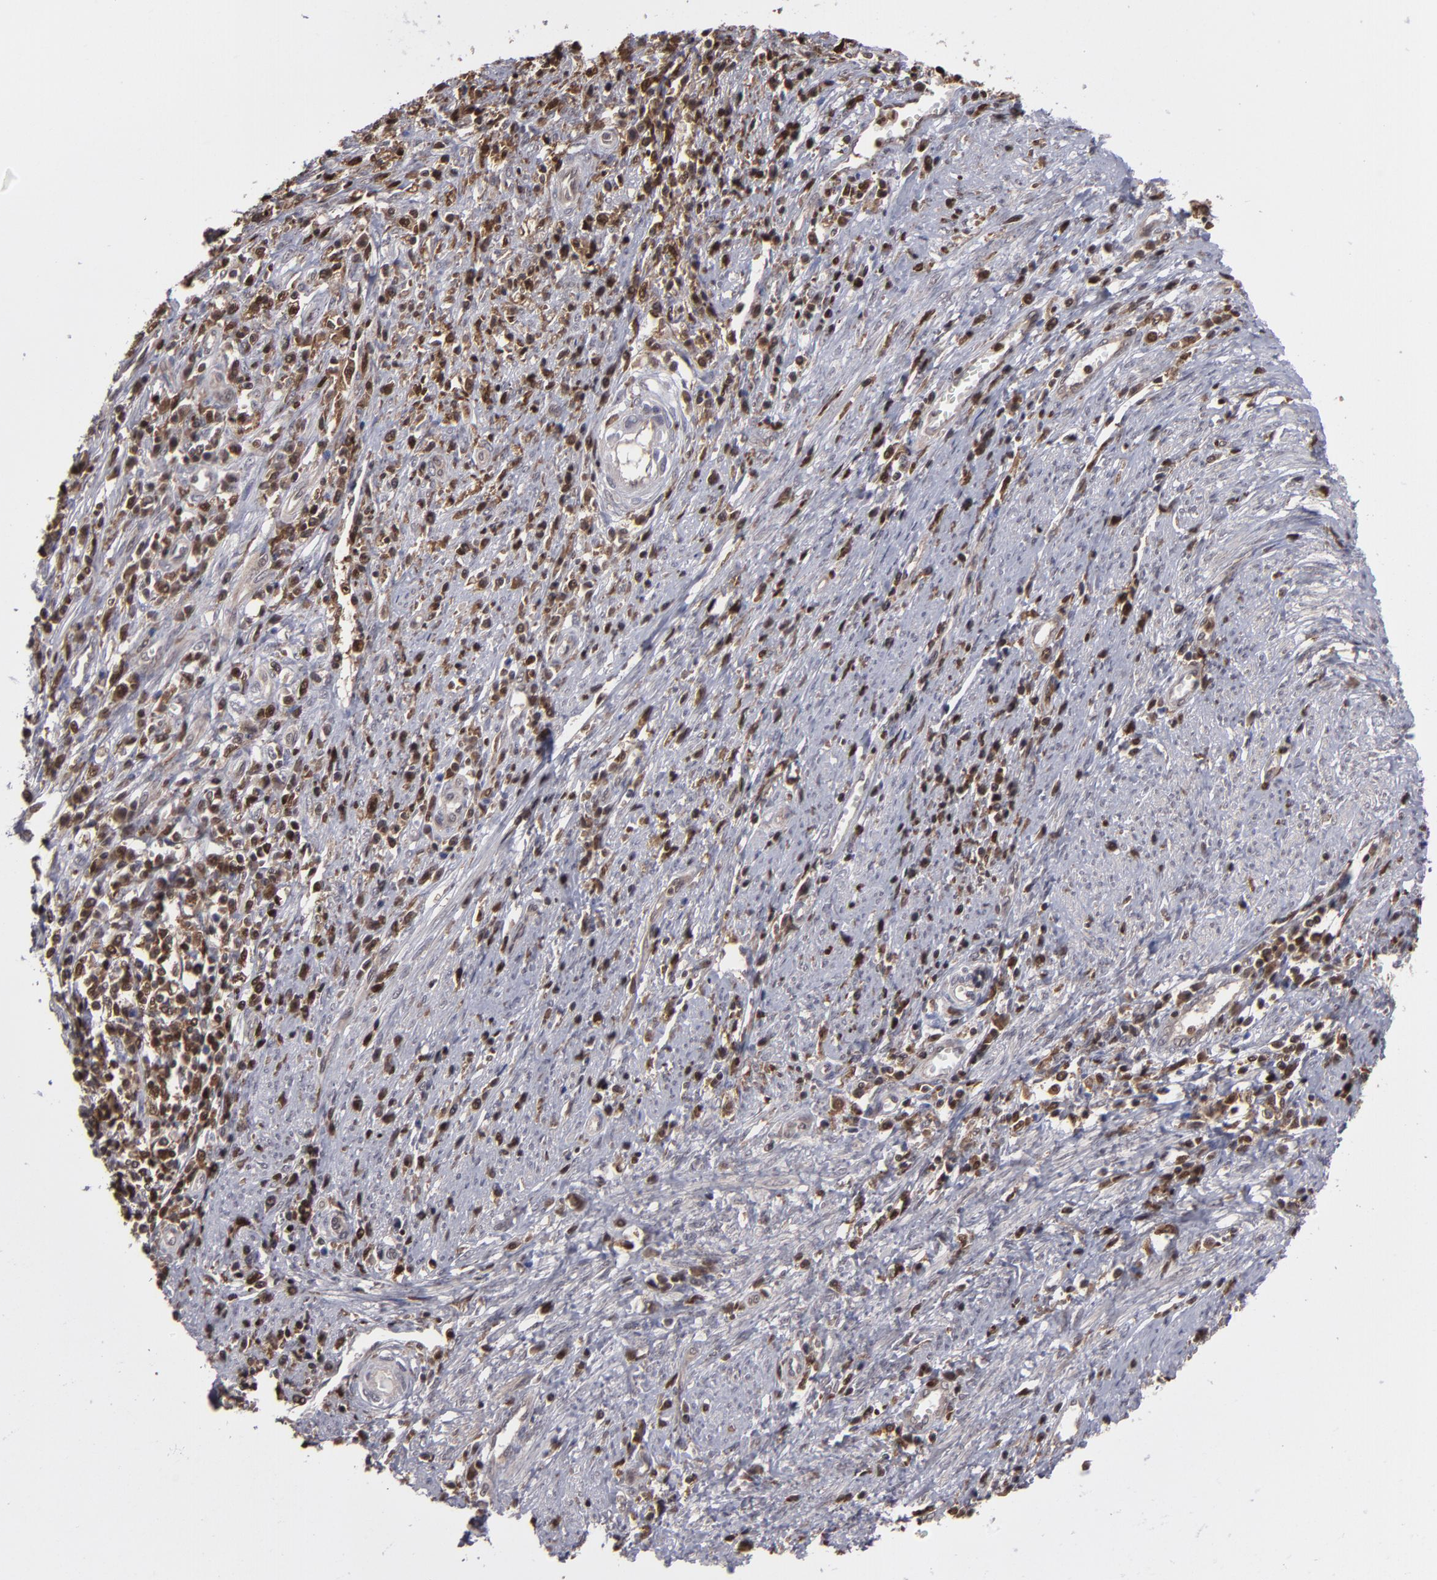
{"staining": {"intensity": "weak", "quantity": ">75%", "location": "cytoplasmic/membranous"}, "tissue": "cervical cancer", "cell_type": "Tumor cells", "image_type": "cancer", "snomed": [{"axis": "morphology", "description": "Adenocarcinoma, NOS"}, {"axis": "topography", "description": "Cervix"}], "caption": "Cervical cancer stained with immunohistochemistry (IHC) shows weak cytoplasmic/membranous positivity in about >75% of tumor cells.", "gene": "GRB2", "patient": {"sex": "female", "age": 36}}